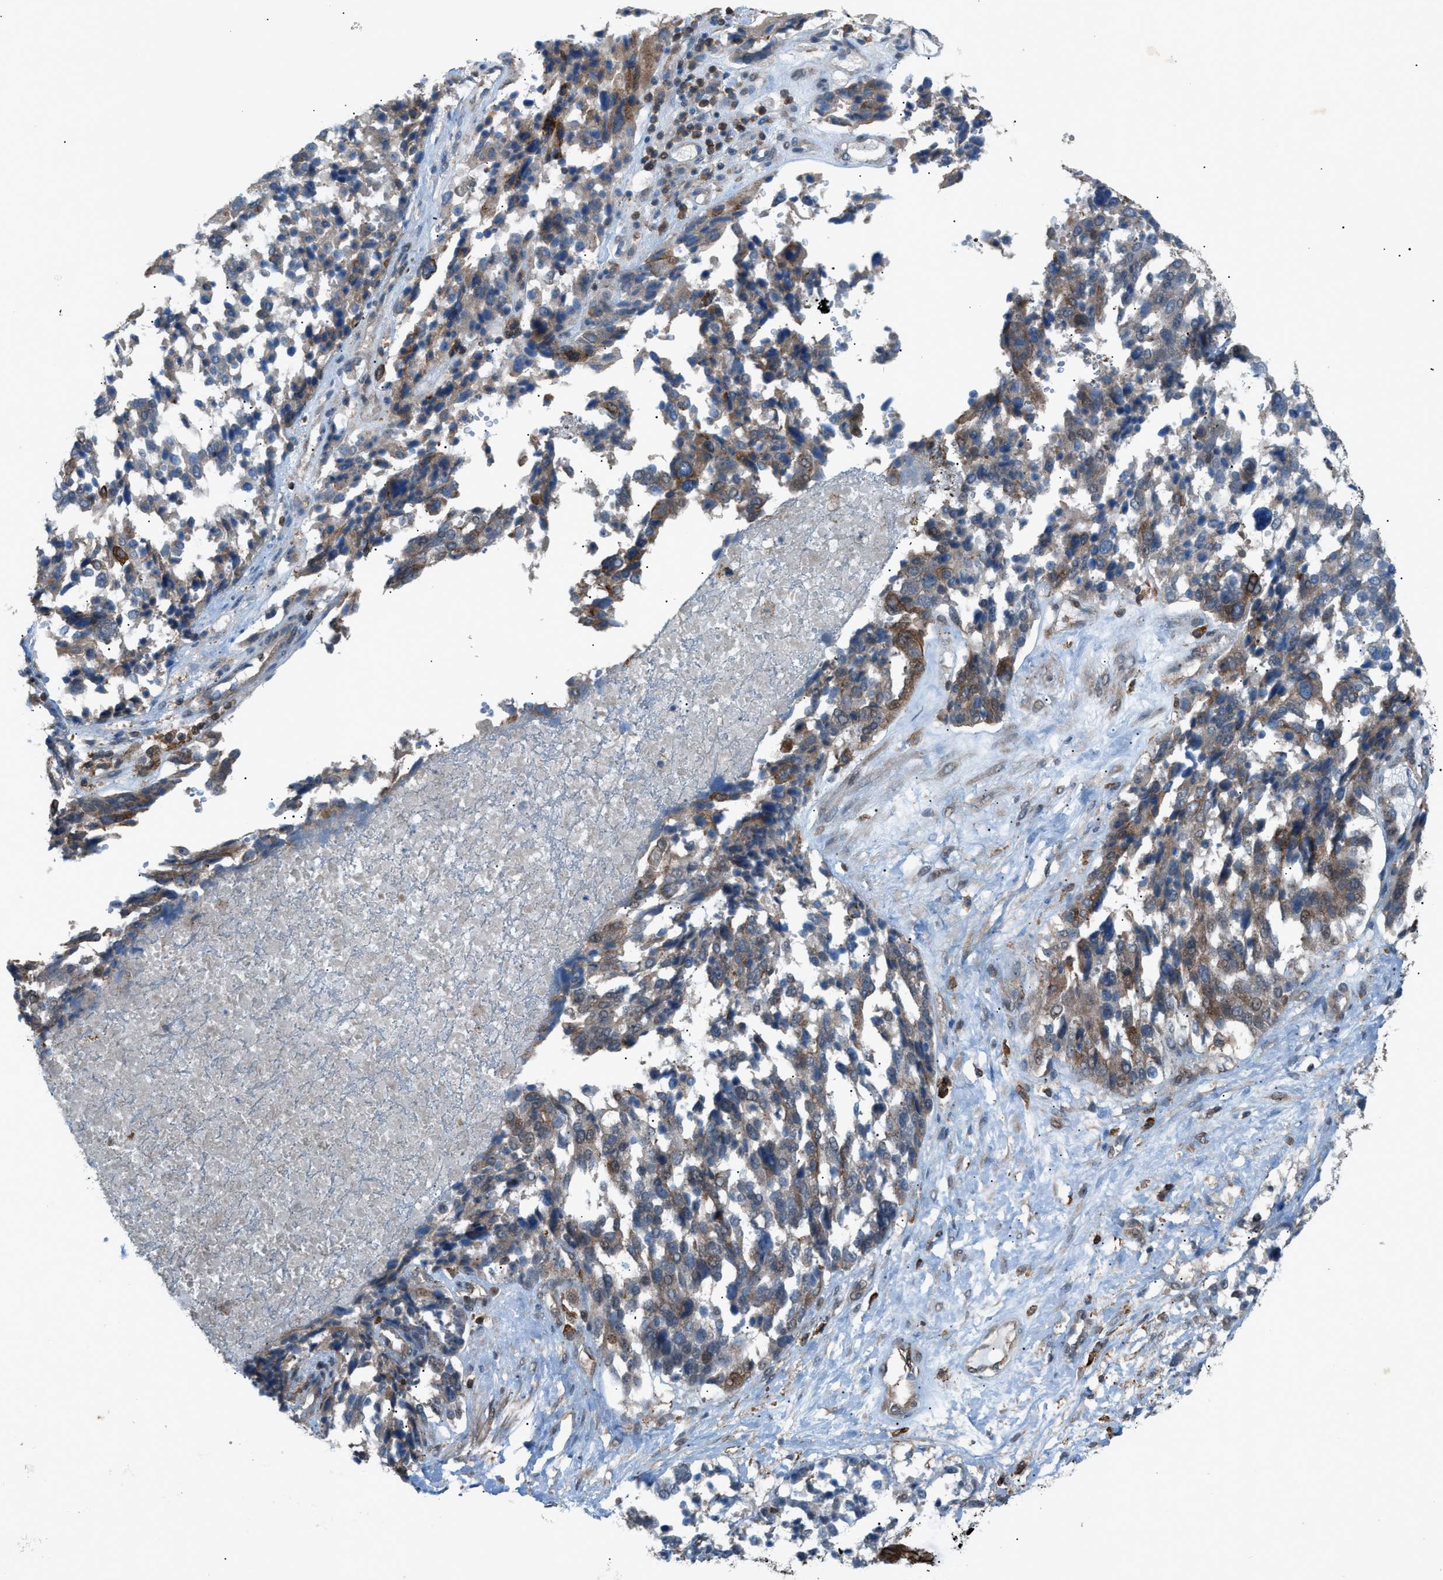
{"staining": {"intensity": "moderate", "quantity": "25%-75%", "location": "cytoplasmic/membranous"}, "tissue": "ovarian cancer", "cell_type": "Tumor cells", "image_type": "cancer", "snomed": [{"axis": "morphology", "description": "Cystadenocarcinoma, serous, NOS"}, {"axis": "topography", "description": "Ovary"}], "caption": "Tumor cells exhibit medium levels of moderate cytoplasmic/membranous expression in approximately 25%-75% of cells in ovarian cancer (serous cystadenocarcinoma).", "gene": "DYRK1A", "patient": {"sex": "female", "age": 44}}